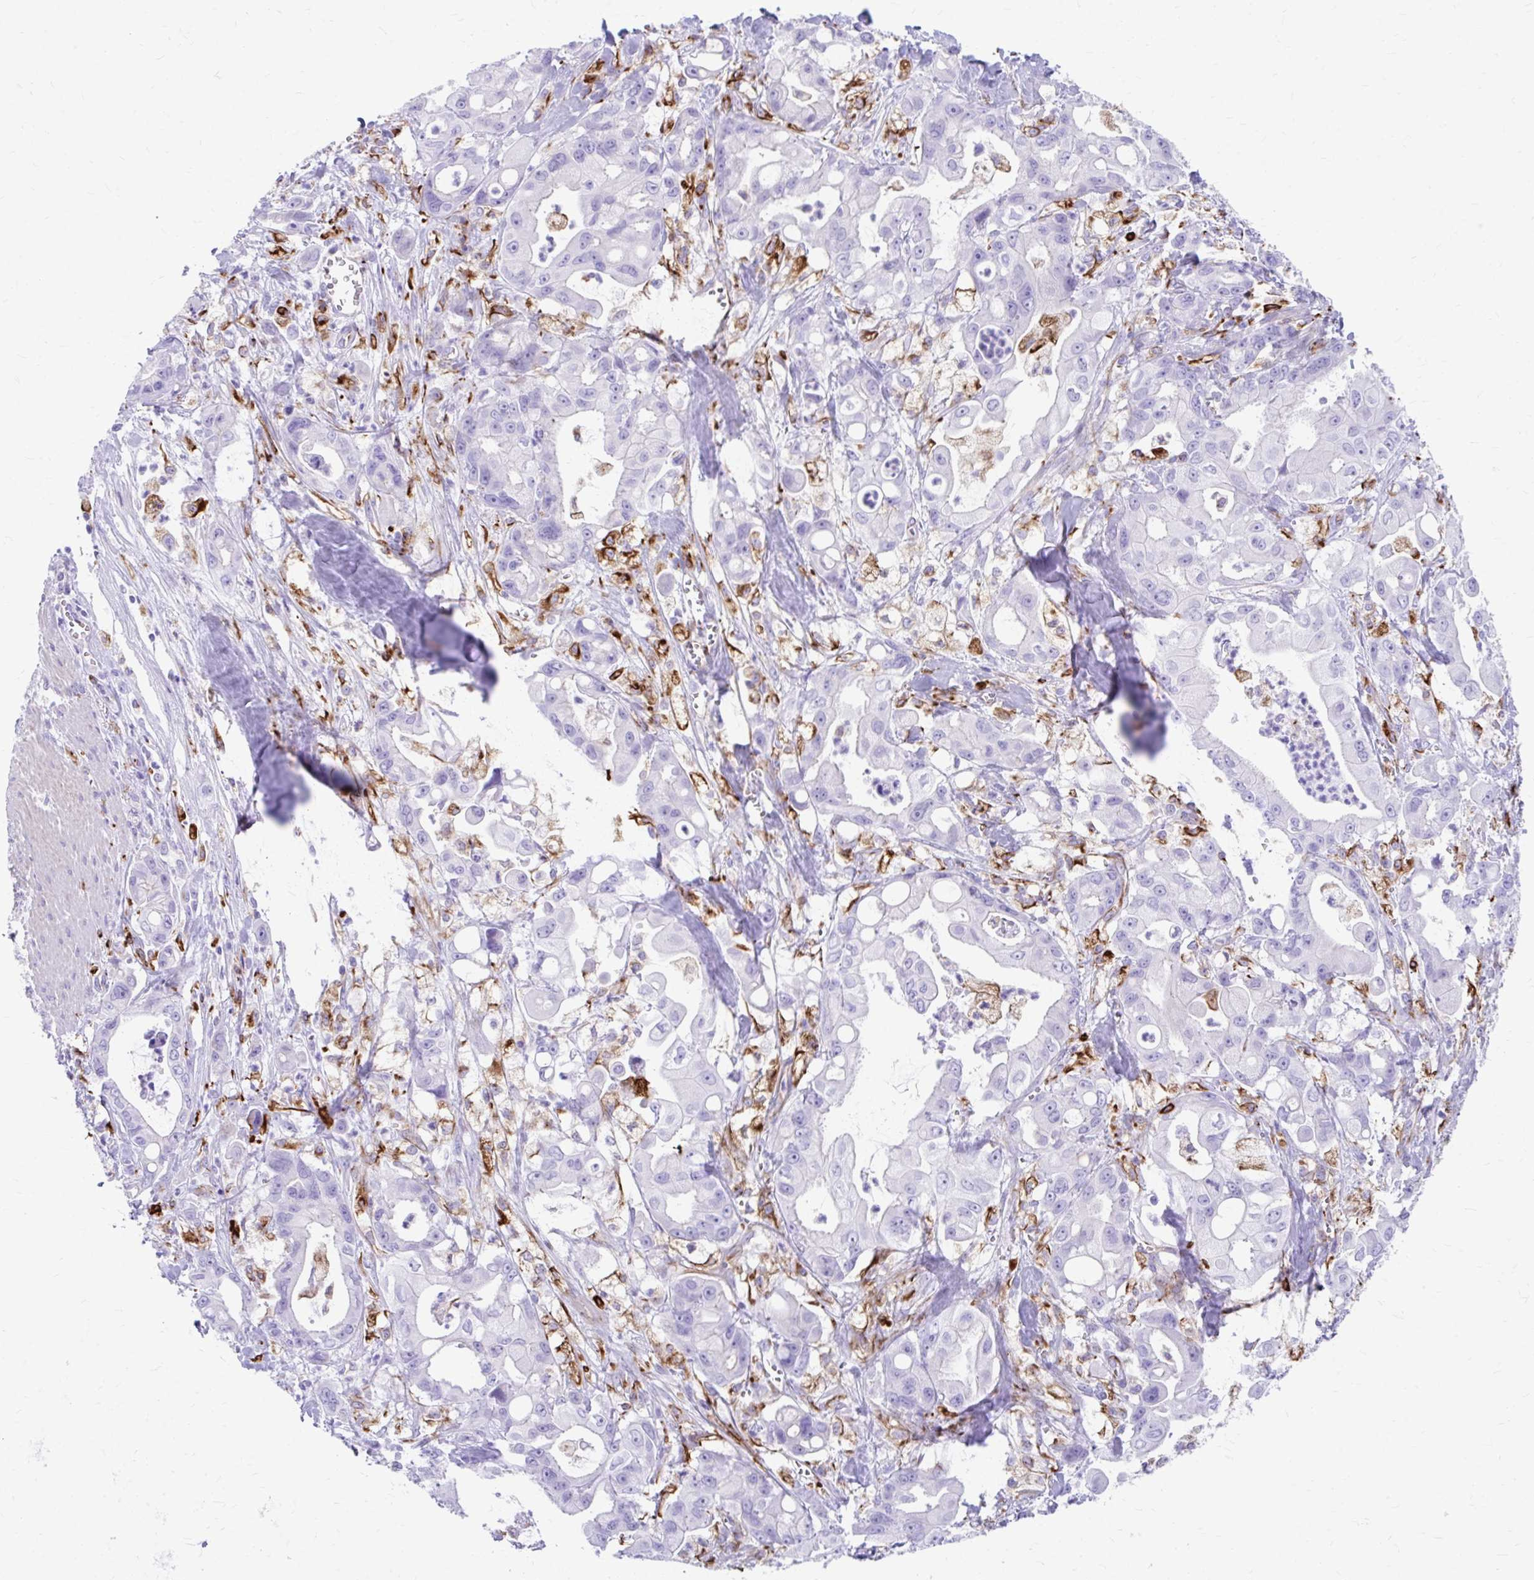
{"staining": {"intensity": "negative", "quantity": "none", "location": "none"}, "tissue": "pancreatic cancer", "cell_type": "Tumor cells", "image_type": "cancer", "snomed": [{"axis": "morphology", "description": "Adenocarcinoma, NOS"}, {"axis": "topography", "description": "Pancreas"}], "caption": "Tumor cells show no significant positivity in pancreatic cancer (adenocarcinoma).", "gene": "ZNF699", "patient": {"sex": "male", "age": 68}}